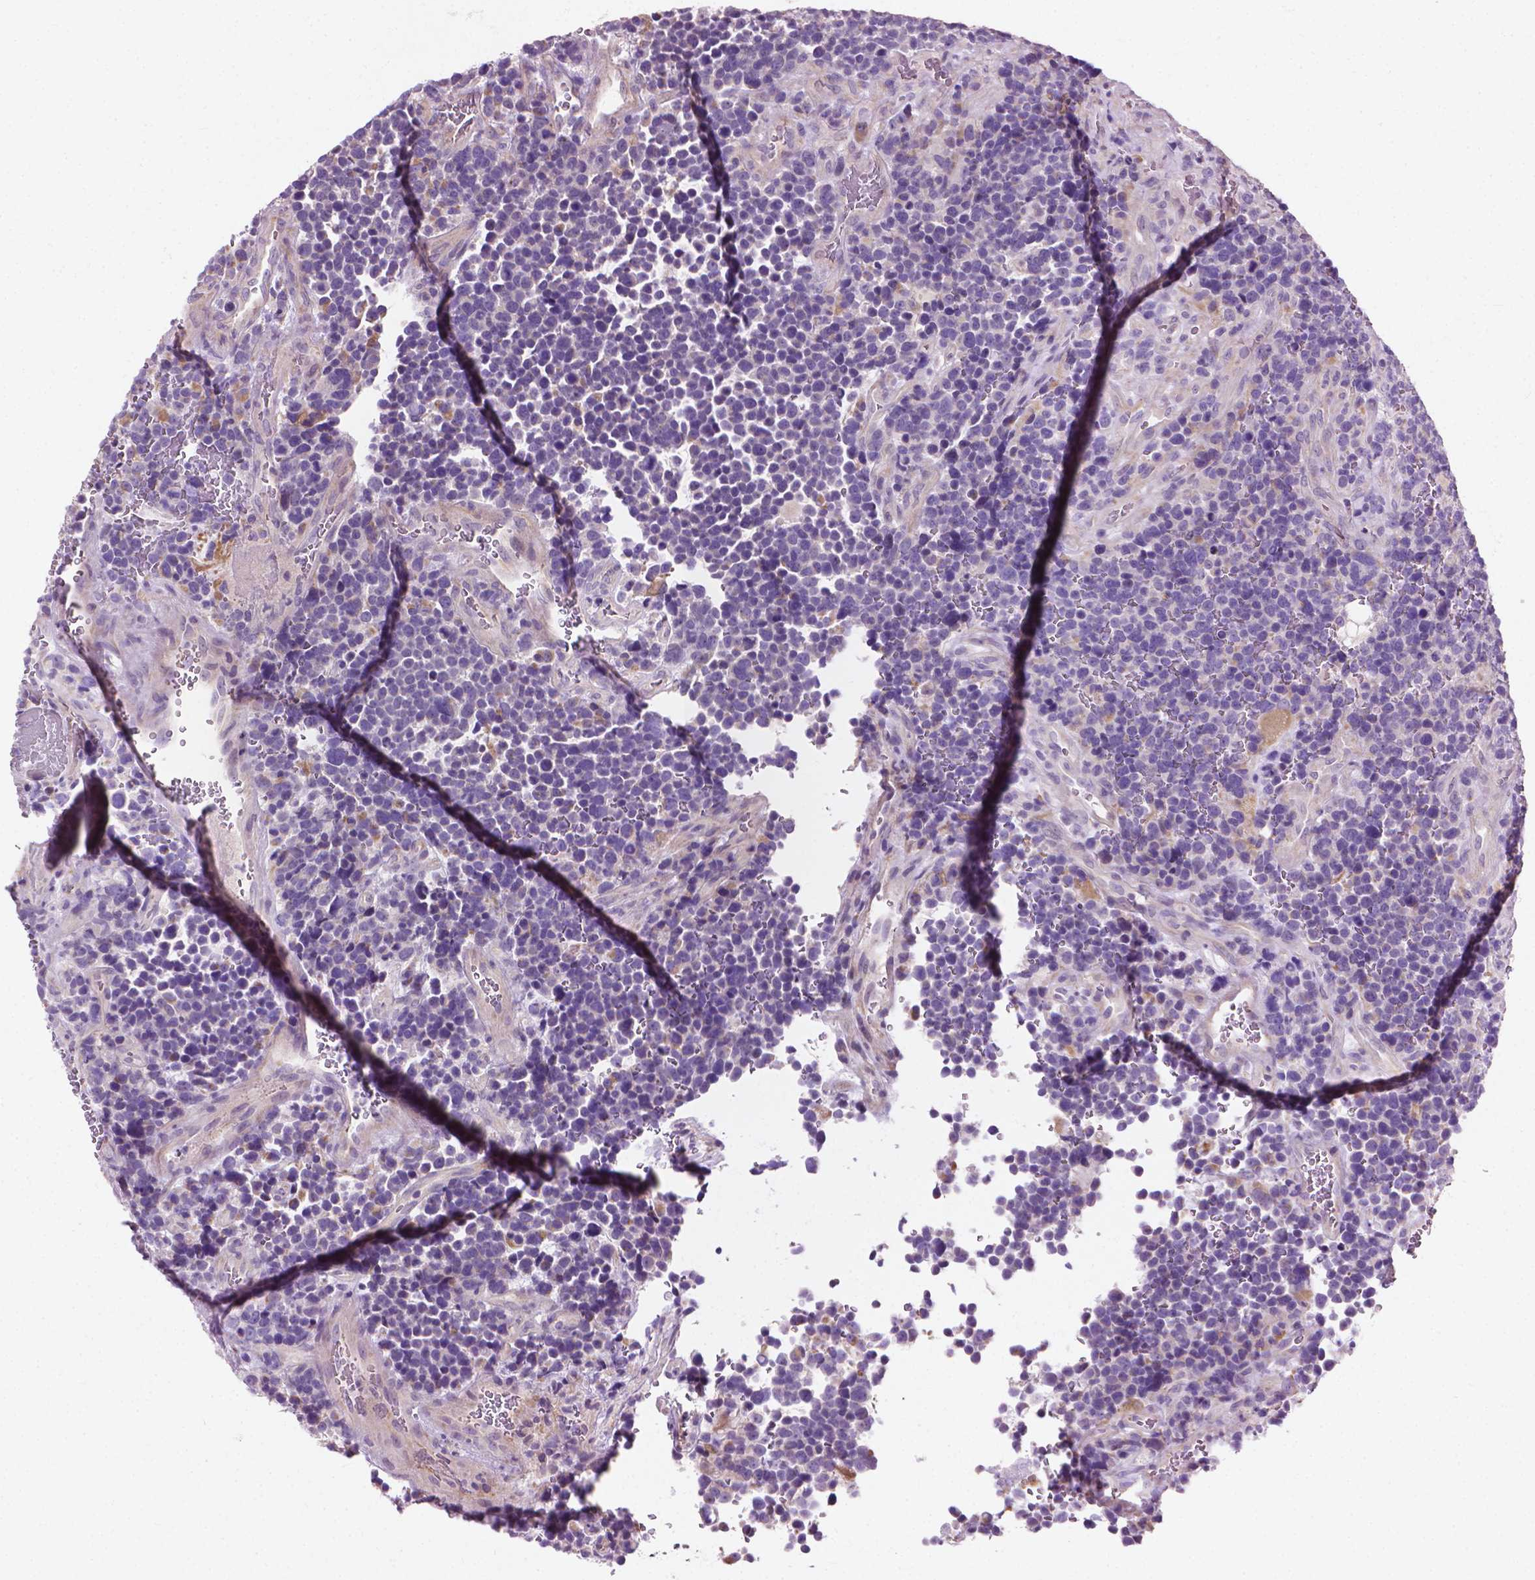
{"staining": {"intensity": "negative", "quantity": "none", "location": "none"}, "tissue": "glioma", "cell_type": "Tumor cells", "image_type": "cancer", "snomed": [{"axis": "morphology", "description": "Glioma, malignant, High grade"}, {"axis": "topography", "description": "Brain"}], "caption": "Tumor cells show no significant positivity in glioma. (DAB immunohistochemistry with hematoxylin counter stain).", "gene": "KRT73", "patient": {"sex": "male", "age": 33}}